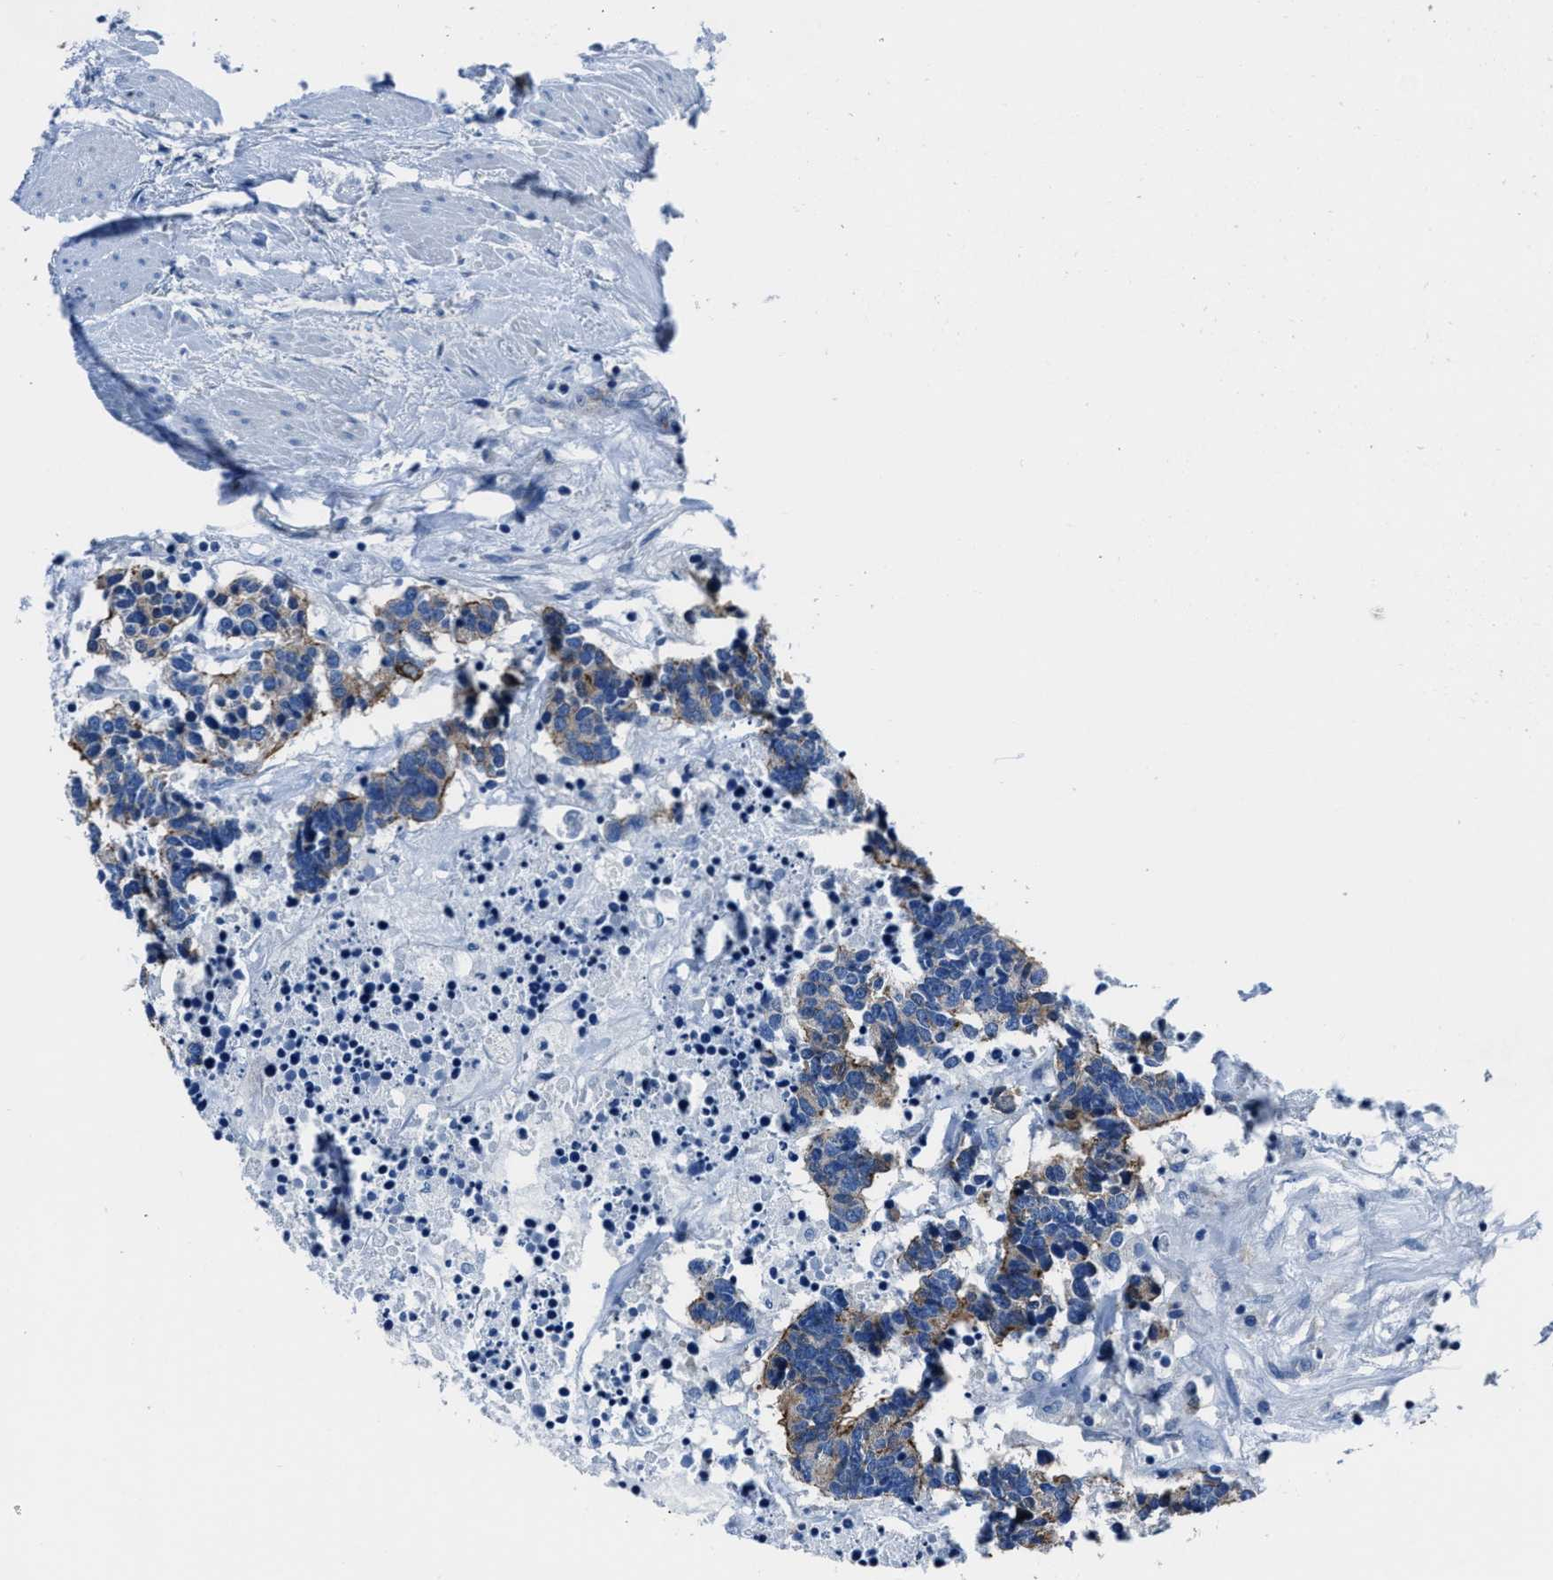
{"staining": {"intensity": "weak", "quantity": ">75%", "location": "cytoplasmic/membranous"}, "tissue": "carcinoid", "cell_type": "Tumor cells", "image_type": "cancer", "snomed": [{"axis": "morphology", "description": "Carcinoma, NOS"}, {"axis": "morphology", "description": "Carcinoid, malignant, NOS"}, {"axis": "topography", "description": "Urinary bladder"}], "caption": "Immunohistochemistry (IHC) (DAB (3,3'-diaminobenzidine)) staining of human carcinoid shows weak cytoplasmic/membranous protein staining in about >75% of tumor cells.", "gene": "LMO7", "patient": {"sex": "male", "age": 57}}